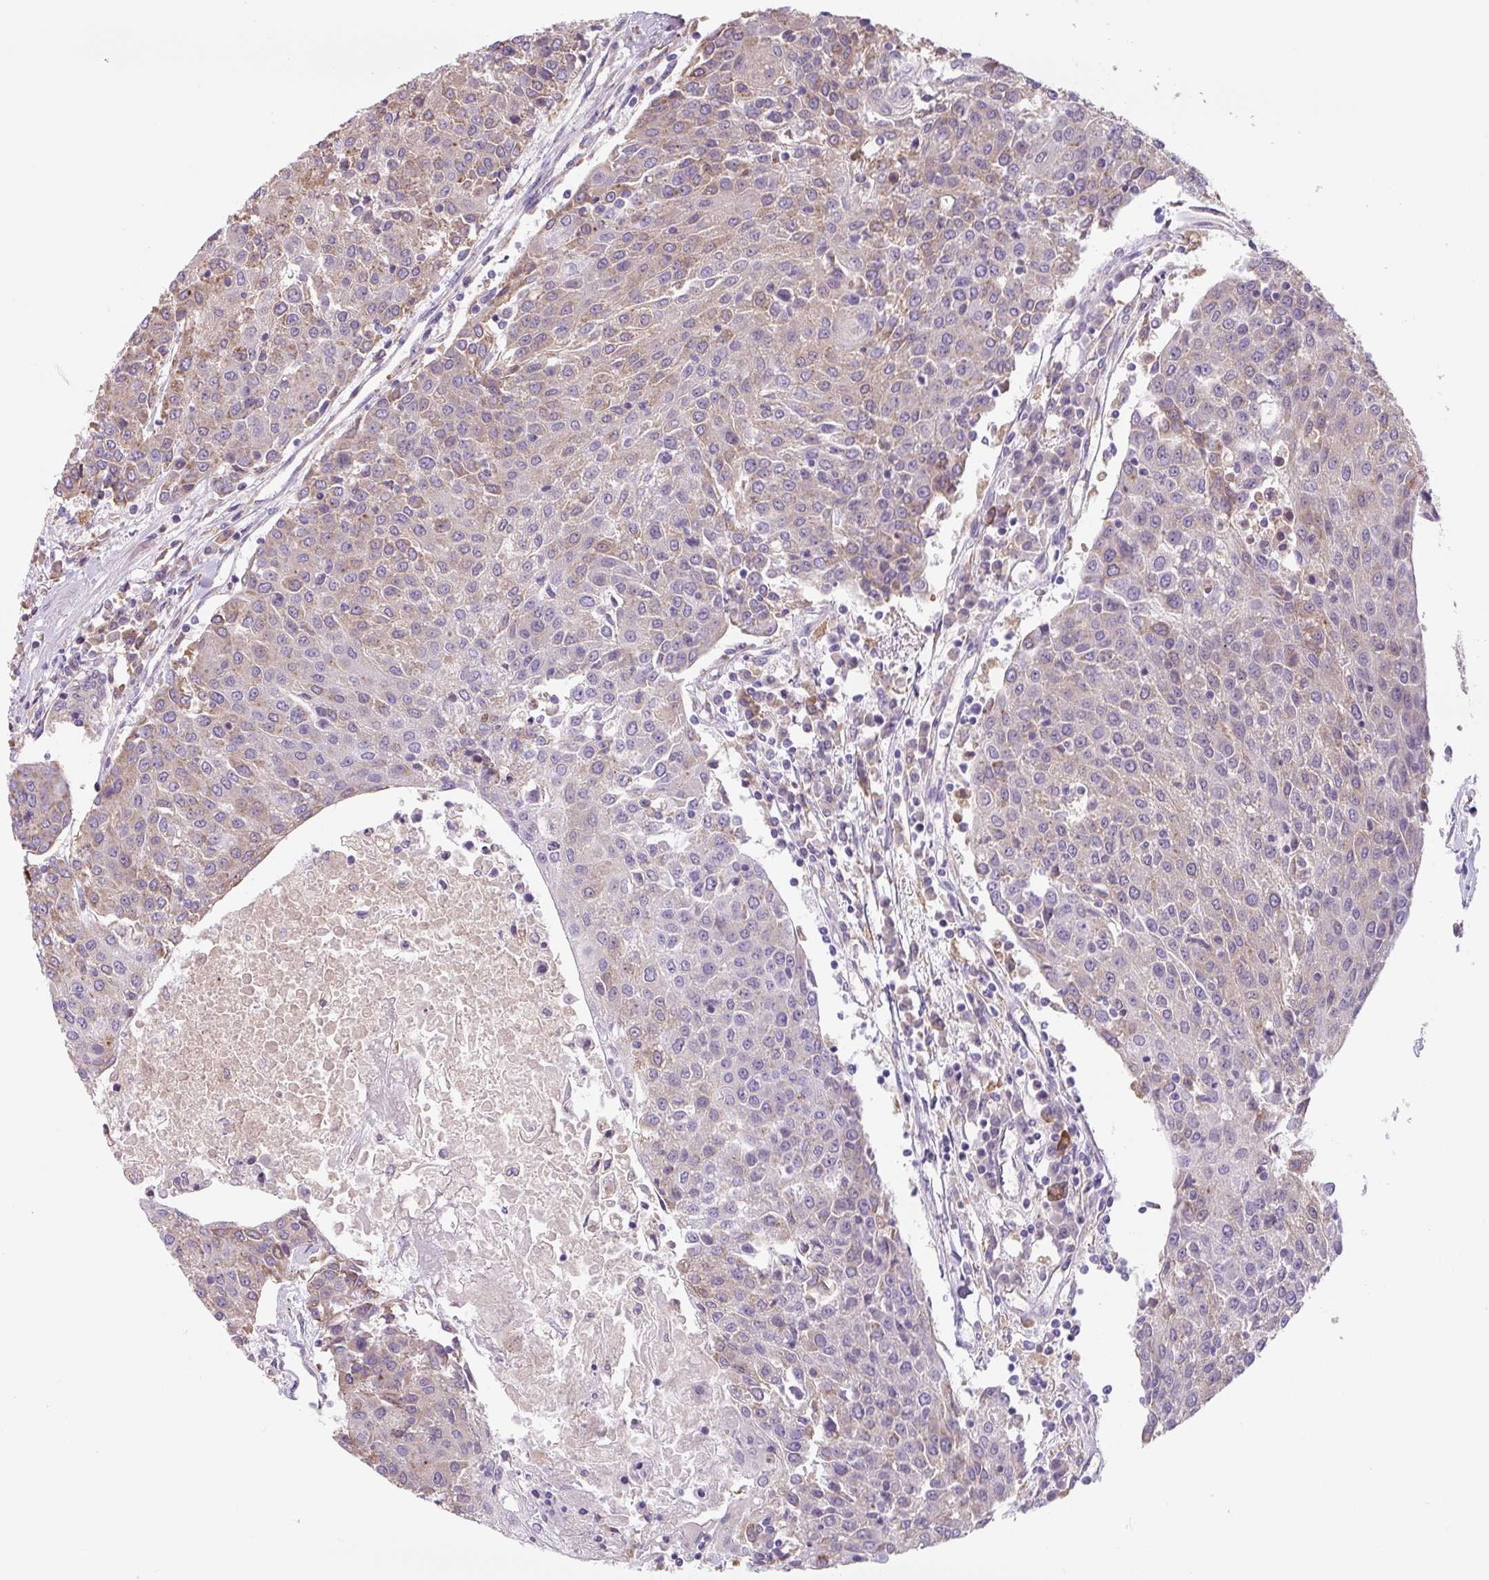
{"staining": {"intensity": "weak", "quantity": "25%-75%", "location": "cytoplasmic/membranous"}, "tissue": "urothelial cancer", "cell_type": "Tumor cells", "image_type": "cancer", "snomed": [{"axis": "morphology", "description": "Urothelial carcinoma, High grade"}, {"axis": "topography", "description": "Urinary bladder"}], "caption": "Immunohistochemical staining of human urothelial carcinoma (high-grade) shows weak cytoplasmic/membranous protein positivity in approximately 25%-75% of tumor cells.", "gene": "FZD5", "patient": {"sex": "female", "age": 85}}